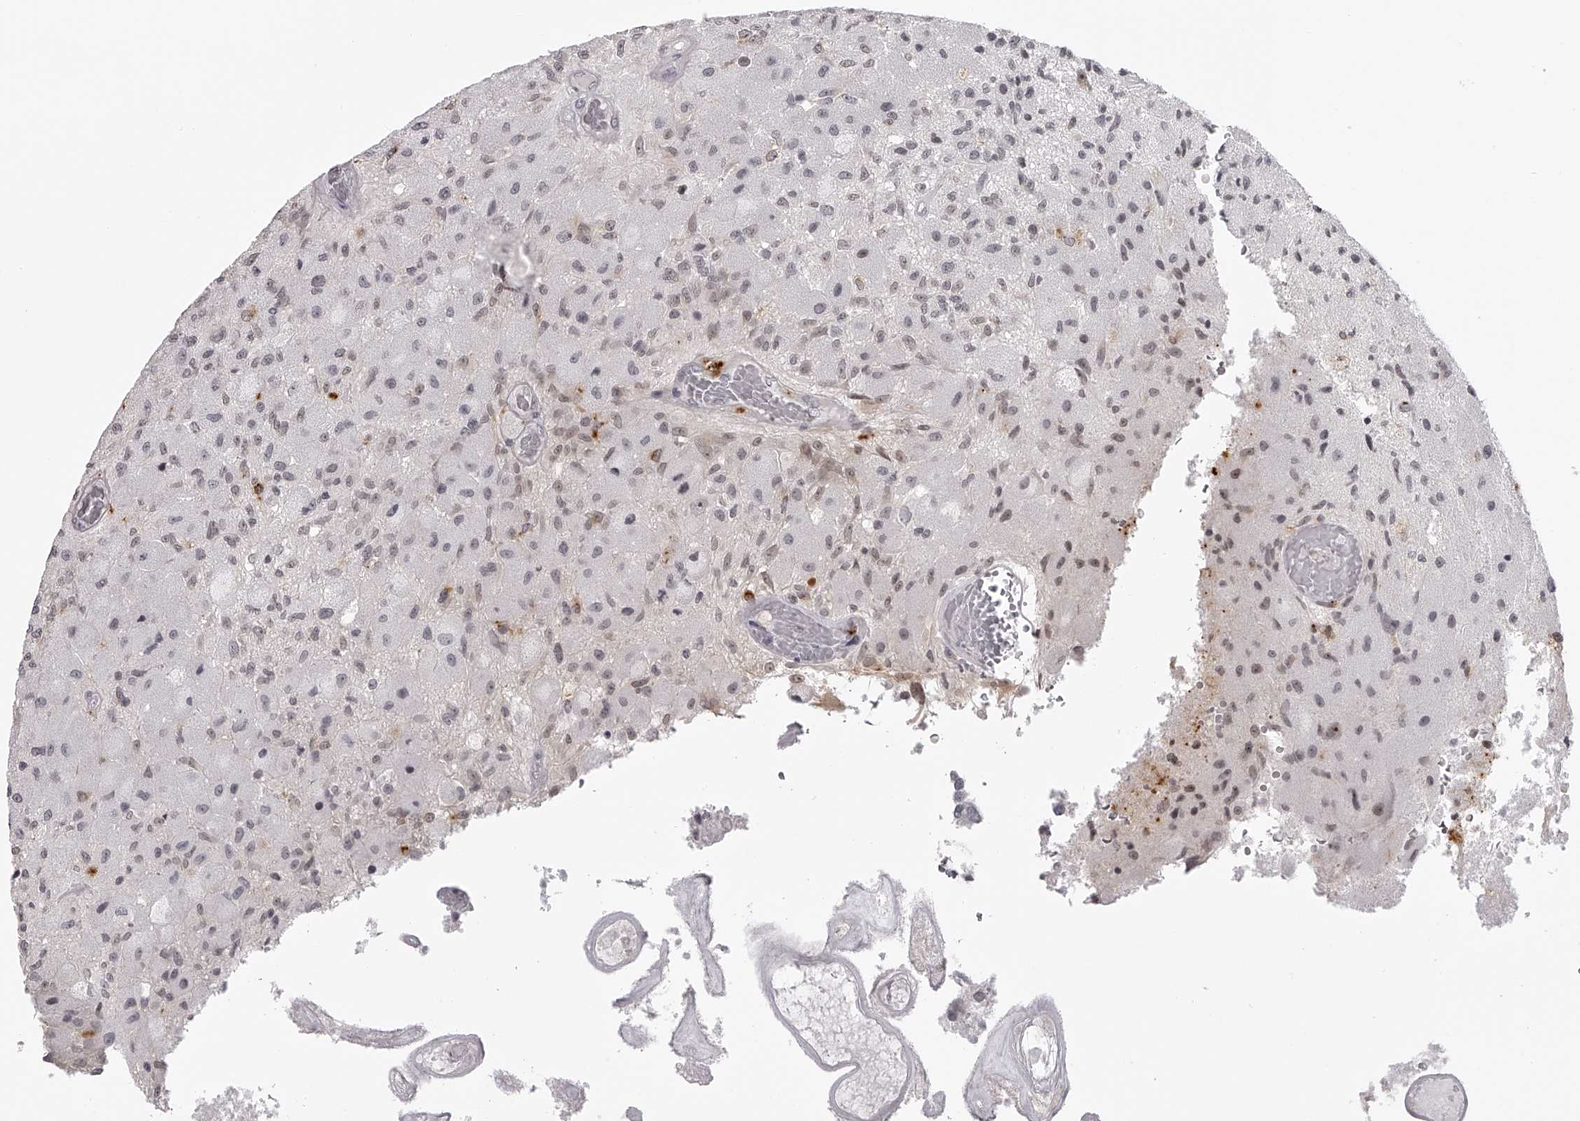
{"staining": {"intensity": "negative", "quantity": "none", "location": "none"}, "tissue": "glioma", "cell_type": "Tumor cells", "image_type": "cancer", "snomed": [{"axis": "morphology", "description": "Normal tissue, NOS"}, {"axis": "morphology", "description": "Glioma, malignant, High grade"}, {"axis": "topography", "description": "Cerebral cortex"}], "caption": "Tumor cells show no significant protein expression in glioma.", "gene": "RNF220", "patient": {"sex": "male", "age": 77}}